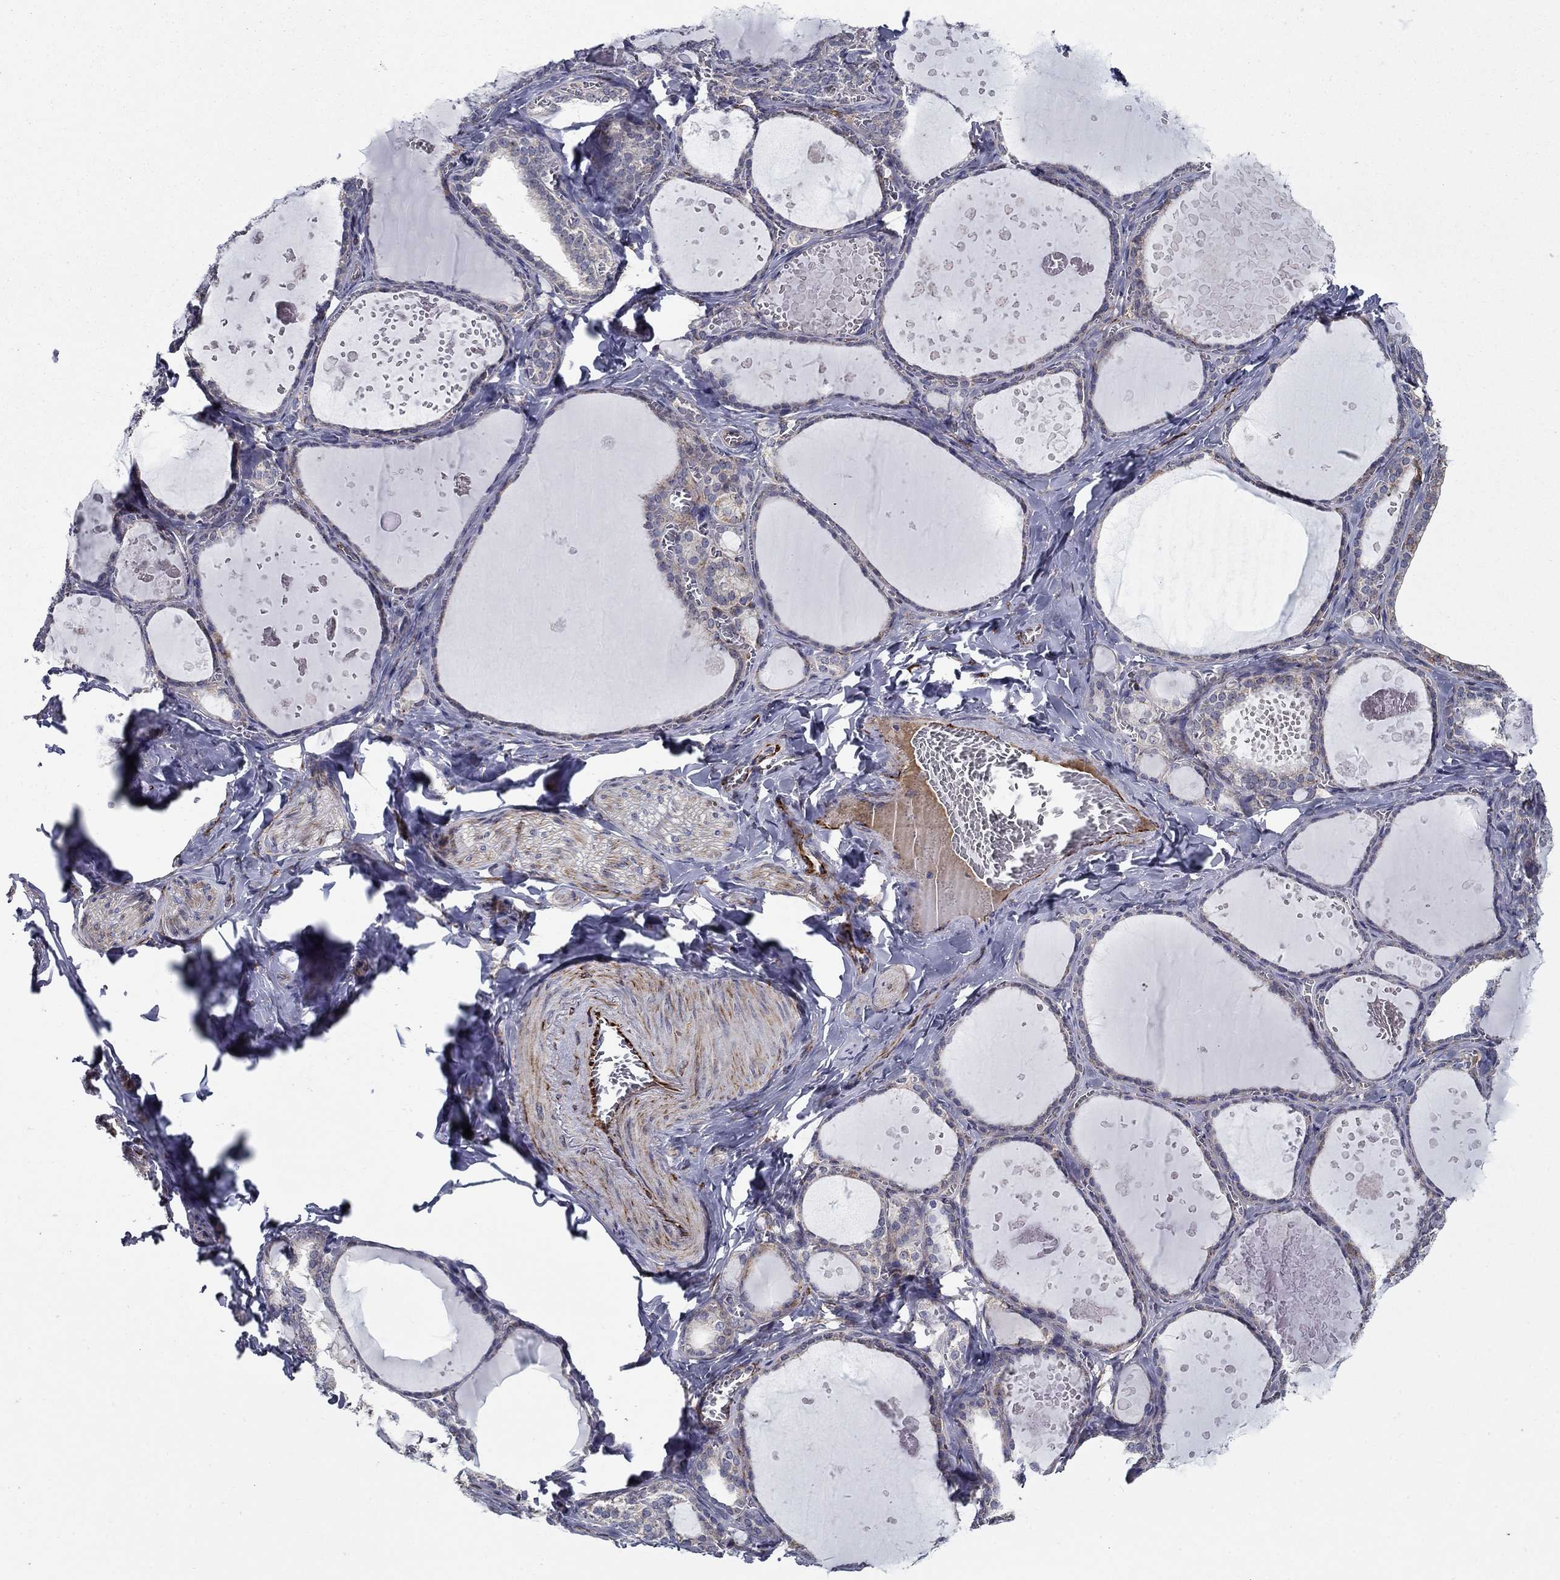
{"staining": {"intensity": "weak", "quantity": "25%-75%", "location": "cytoplasmic/membranous"}, "tissue": "thyroid gland", "cell_type": "Glandular cells", "image_type": "normal", "snomed": [{"axis": "morphology", "description": "Normal tissue, NOS"}, {"axis": "topography", "description": "Thyroid gland"}], "caption": "Immunohistochemistry photomicrograph of unremarkable human thyroid gland stained for a protein (brown), which demonstrates low levels of weak cytoplasmic/membranous expression in approximately 25%-75% of glandular cells.", "gene": "LACTB2", "patient": {"sex": "female", "age": 56}}